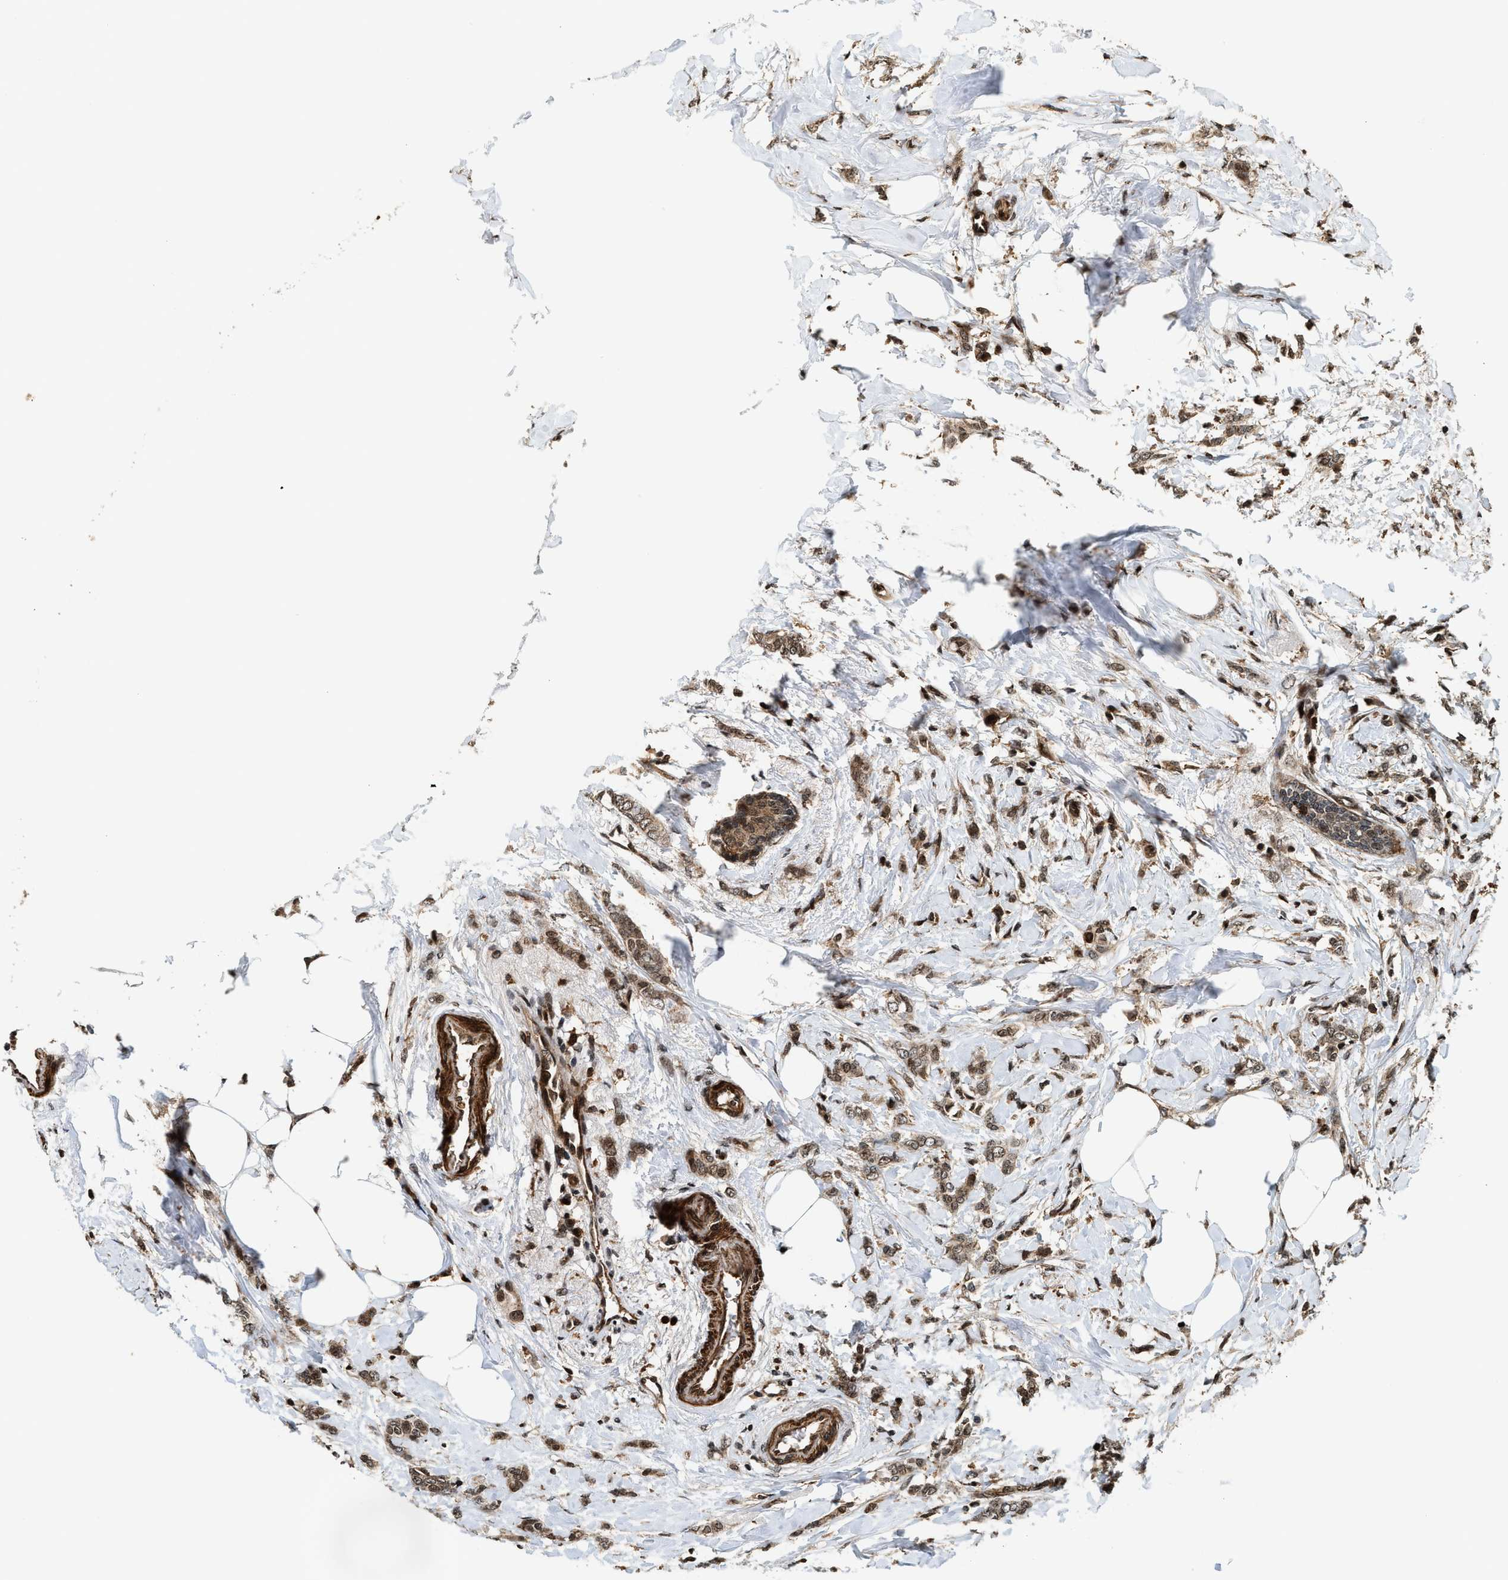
{"staining": {"intensity": "moderate", "quantity": ">75%", "location": "cytoplasmic/membranous,nuclear"}, "tissue": "breast cancer", "cell_type": "Tumor cells", "image_type": "cancer", "snomed": [{"axis": "morphology", "description": "Lobular carcinoma, in situ"}, {"axis": "morphology", "description": "Lobular carcinoma"}, {"axis": "topography", "description": "Breast"}], "caption": "Tumor cells demonstrate medium levels of moderate cytoplasmic/membranous and nuclear staining in approximately >75% of cells in human breast cancer (lobular carcinoma in situ).", "gene": "MDM2", "patient": {"sex": "female", "age": 41}}